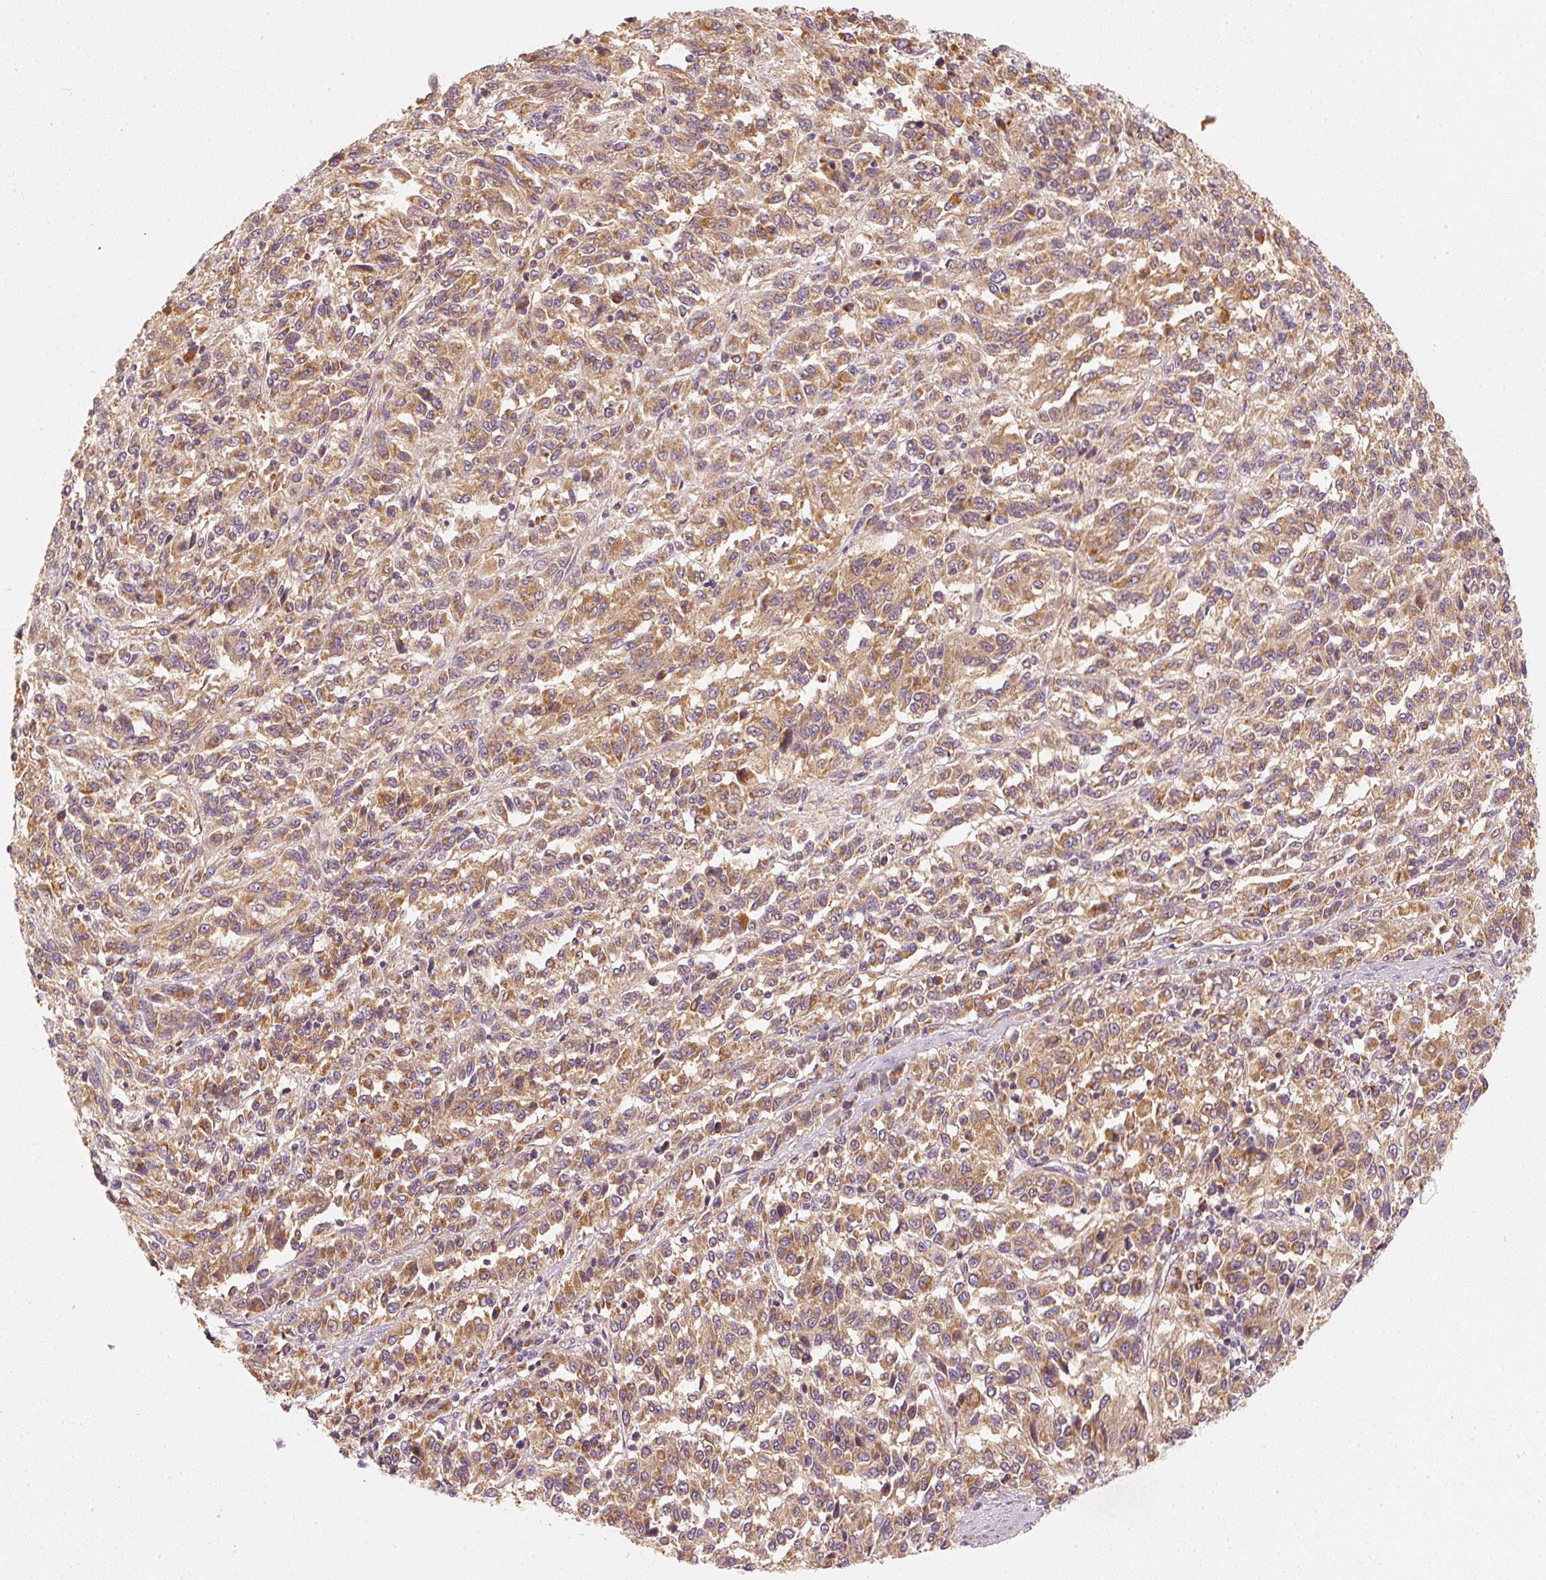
{"staining": {"intensity": "moderate", "quantity": ">75%", "location": "cytoplasmic/membranous"}, "tissue": "melanoma", "cell_type": "Tumor cells", "image_type": "cancer", "snomed": [{"axis": "morphology", "description": "Malignant melanoma, Metastatic site"}, {"axis": "topography", "description": "Lung"}], "caption": "DAB immunohistochemical staining of human melanoma reveals moderate cytoplasmic/membranous protein positivity in approximately >75% of tumor cells.", "gene": "TOMM40", "patient": {"sex": "male", "age": 64}}